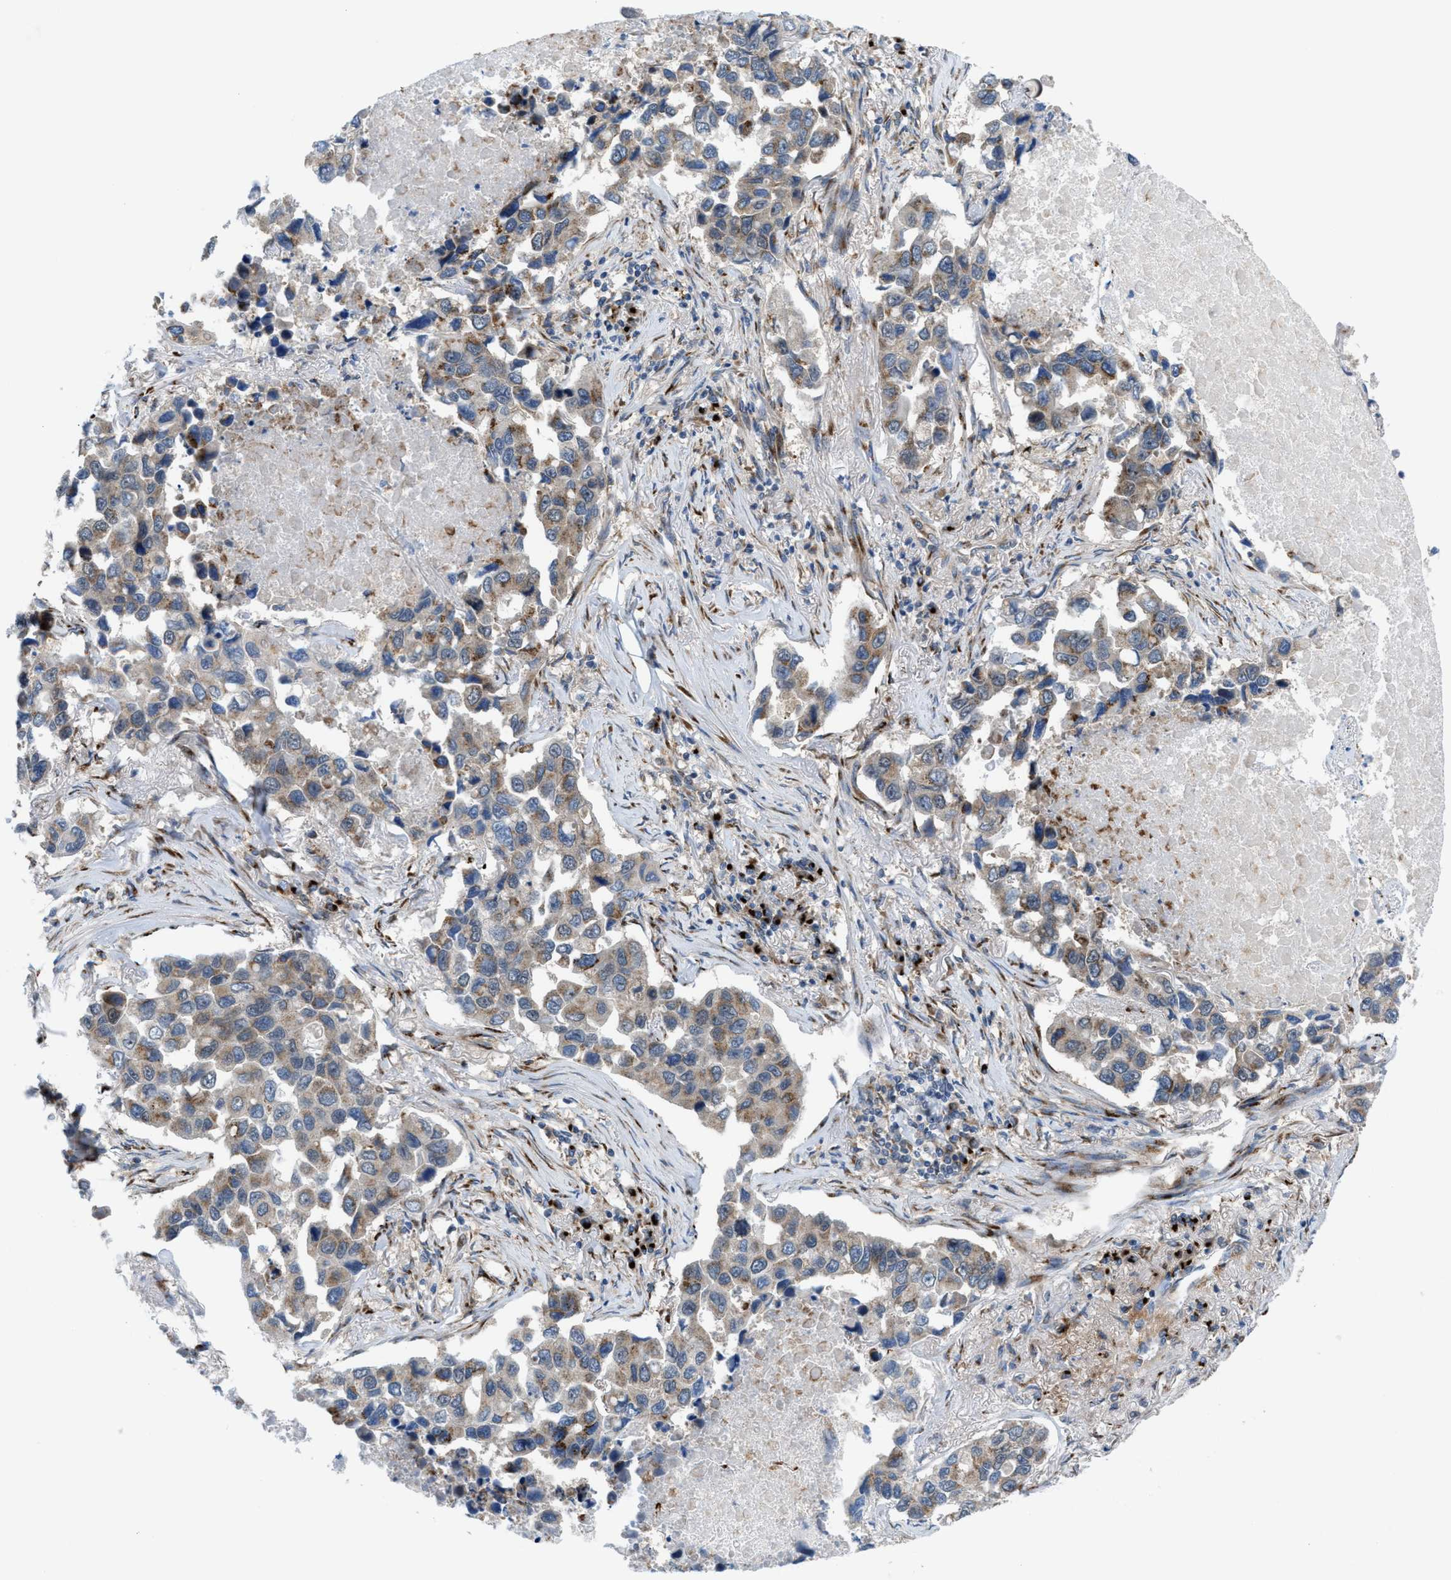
{"staining": {"intensity": "weak", "quantity": "25%-75%", "location": "cytoplasmic/membranous"}, "tissue": "lung cancer", "cell_type": "Tumor cells", "image_type": "cancer", "snomed": [{"axis": "morphology", "description": "Adenocarcinoma, NOS"}, {"axis": "topography", "description": "Lung"}], "caption": "Immunohistochemical staining of lung cancer shows low levels of weak cytoplasmic/membranous expression in approximately 25%-75% of tumor cells.", "gene": "SLC38A10", "patient": {"sex": "male", "age": 64}}